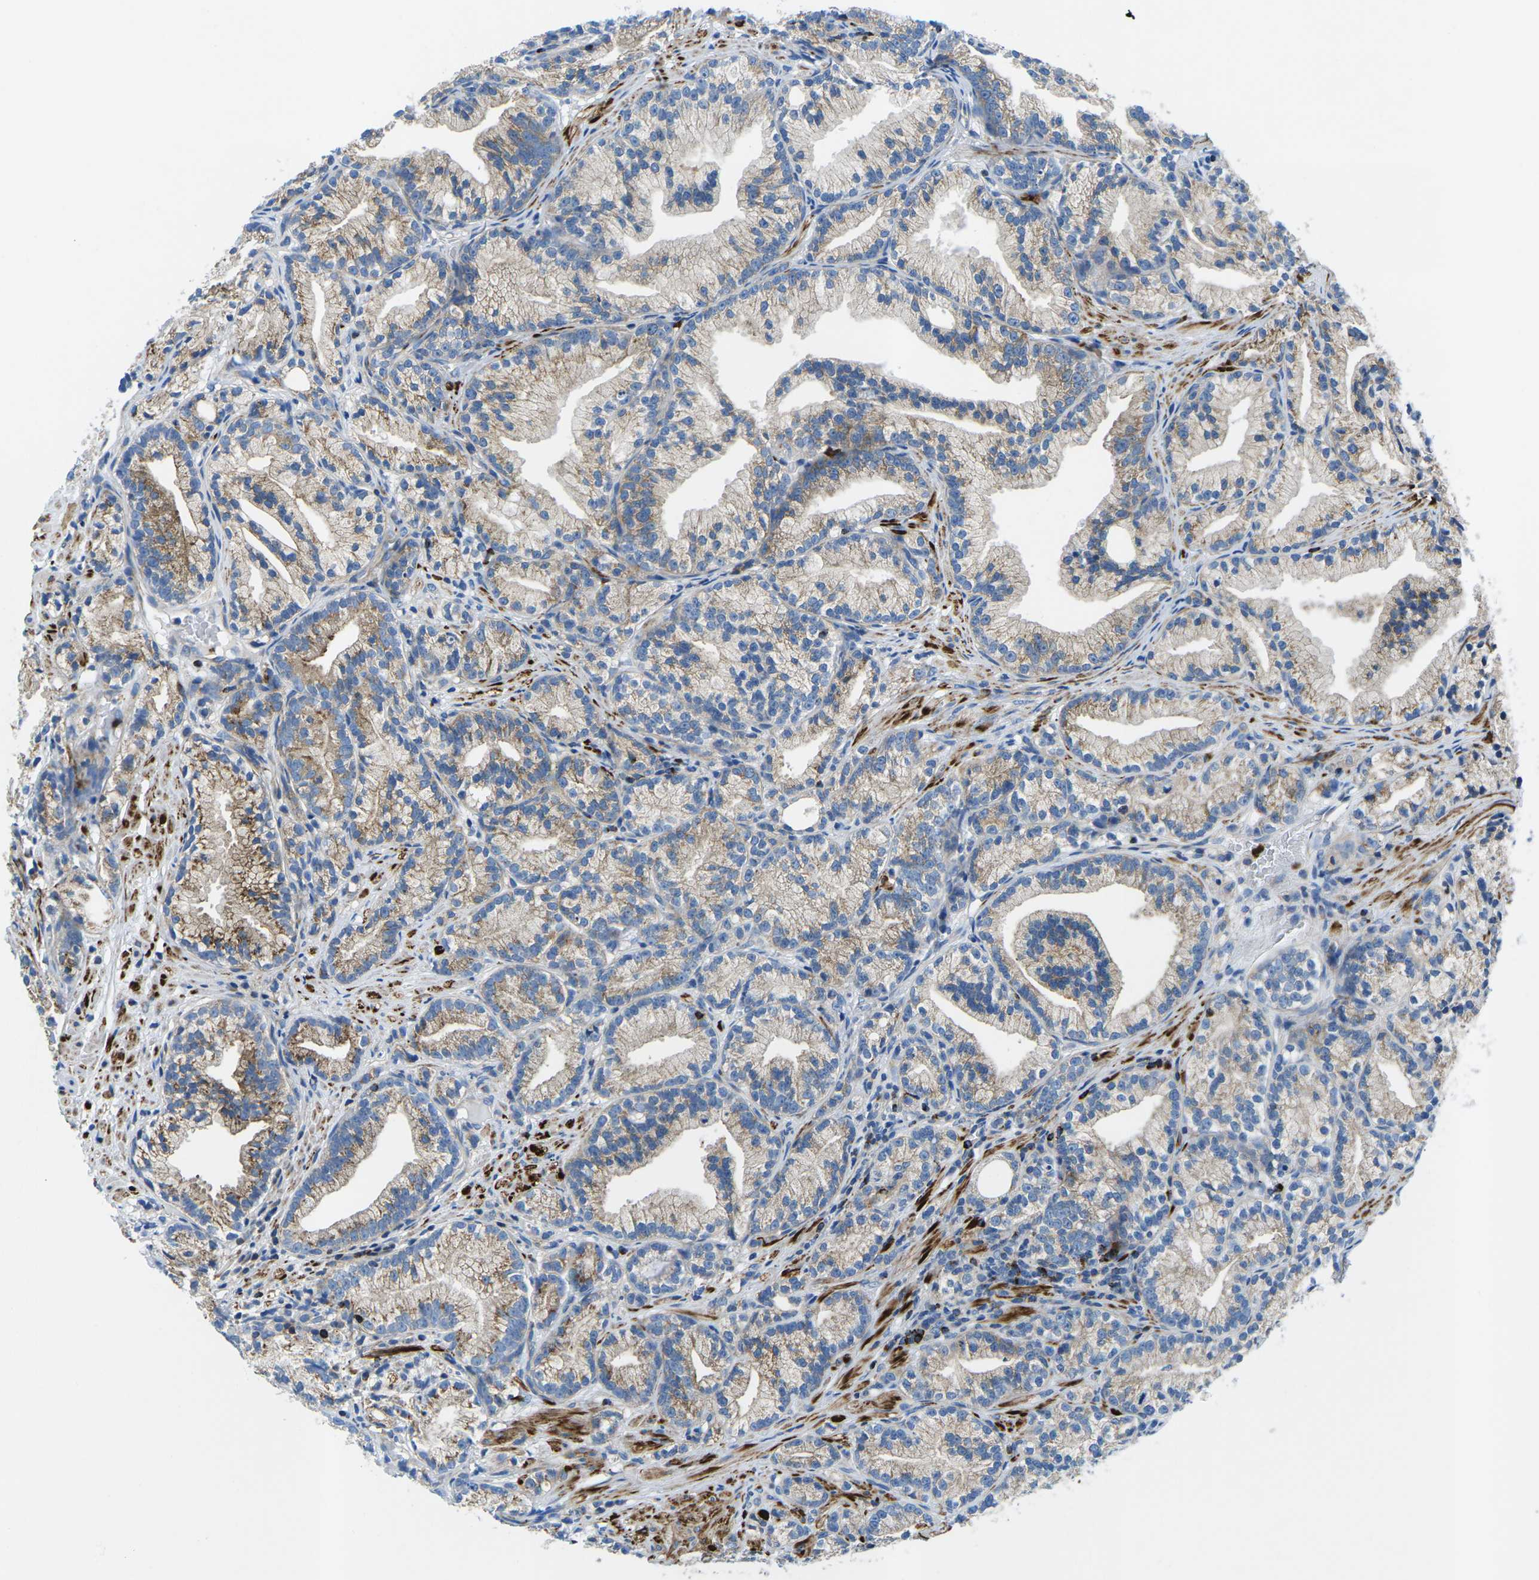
{"staining": {"intensity": "weak", "quantity": "25%-75%", "location": "cytoplasmic/membranous"}, "tissue": "prostate cancer", "cell_type": "Tumor cells", "image_type": "cancer", "snomed": [{"axis": "morphology", "description": "Adenocarcinoma, Low grade"}, {"axis": "topography", "description": "Prostate"}], "caption": "Prostate adenocarcinoma (low-grade) stained with DAB (3,3'-diaminobenzidine) immunohistochemistry (IHC) exhibits low levels of weak cytoplasmic/membranous expression in approximately 25%-75% of tumor cells.", "gene": "MC4R", "patient": {"sex": "male", "age": 89}}